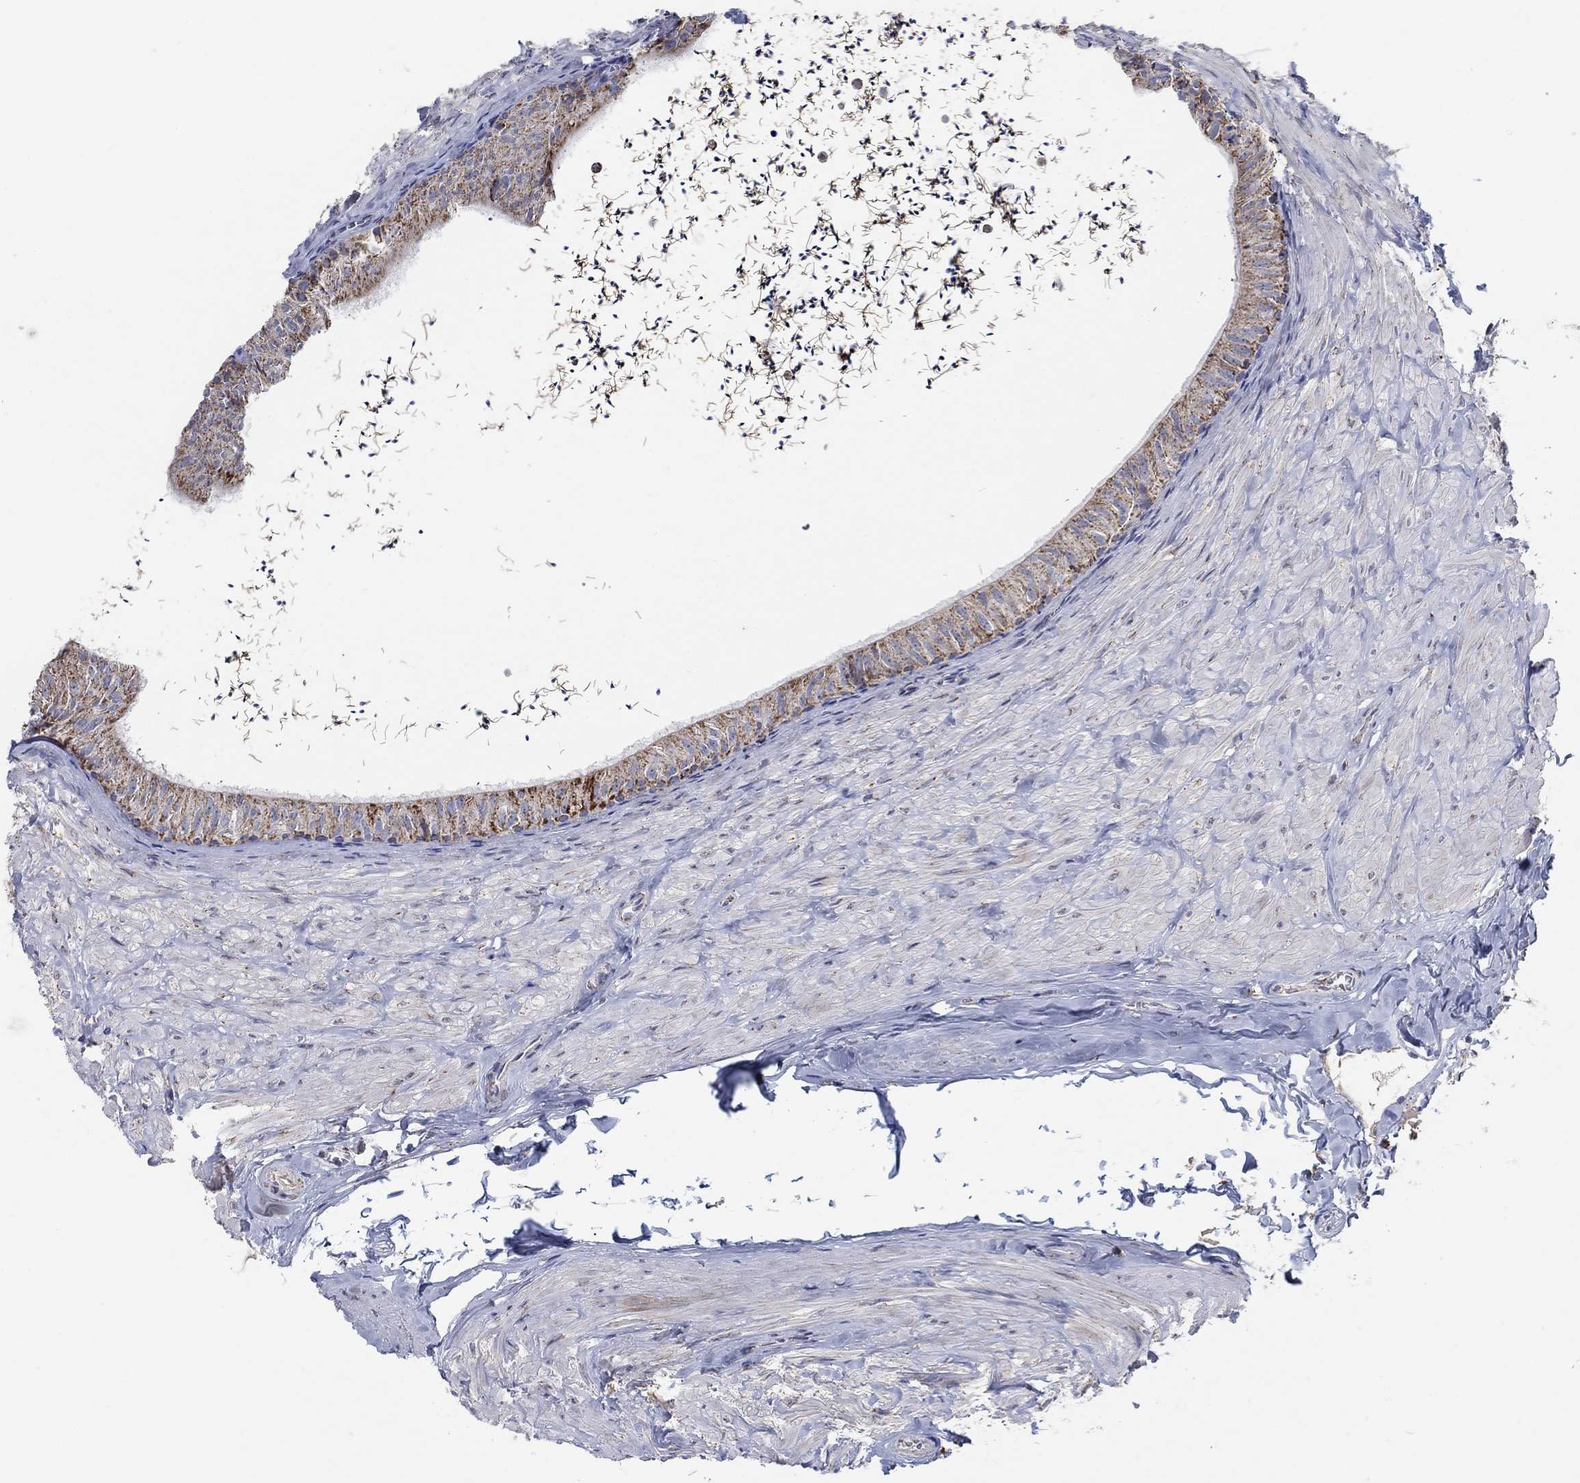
{"staining": {"intensity": "strong", "quantity": "<25%", "location": "cytoplasmic/membranous"}, "tissue": "epididymis", "cell_type": "Glandular cells", "image_type": "normal", "snomed": [{"axis": "morphology", "description": "Normal tissue, NOS"}, {"axis": "topography", "description": "Epididymis"}], "caption": "Benign epididymis displays strong cytoplasmic/membranous staining in about <25% of glandular cells.", "gene": "C9orf85", "patient": {"sex": "male", "age": 32}}